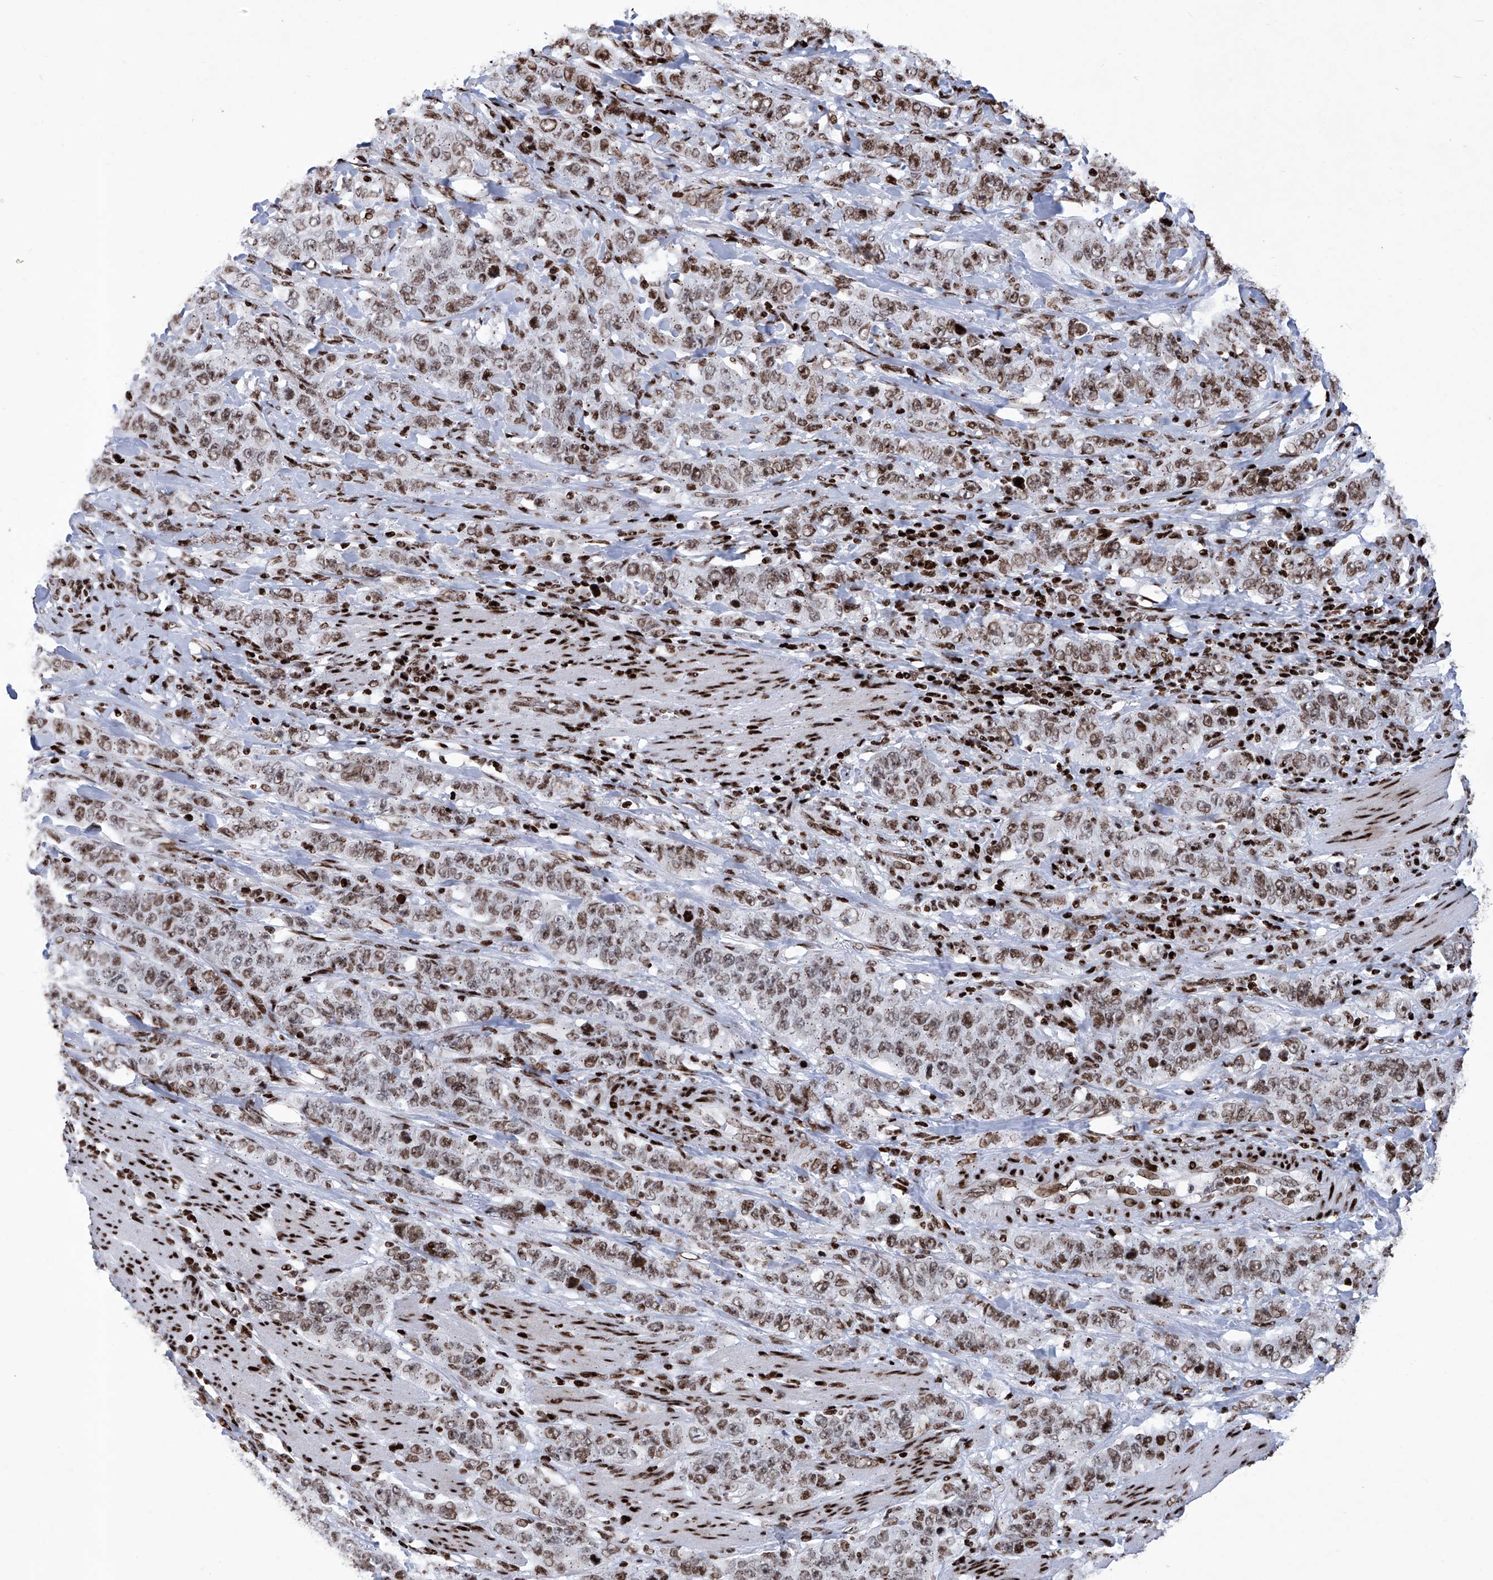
{"staining": {"intensity": "moderate", "quantity": ">75%", "location": "nuclear"}, "tissue": "stomach cancer", "cell_type": "Tumor cells", "image_type": "cancer", "snomed": [{"axis": "morphology", "description": "Adenocarcinoma, NOS"}, {"axis": "topography", "description": "Stomach"}], "caption": "This is a micrograph of IHC staining of stomach adenocarcinoma, which shows moderate positivity in the nuclear of tumor cells.", "gene": "HEY2", "patient": {"sex": "male", "age": 48}}